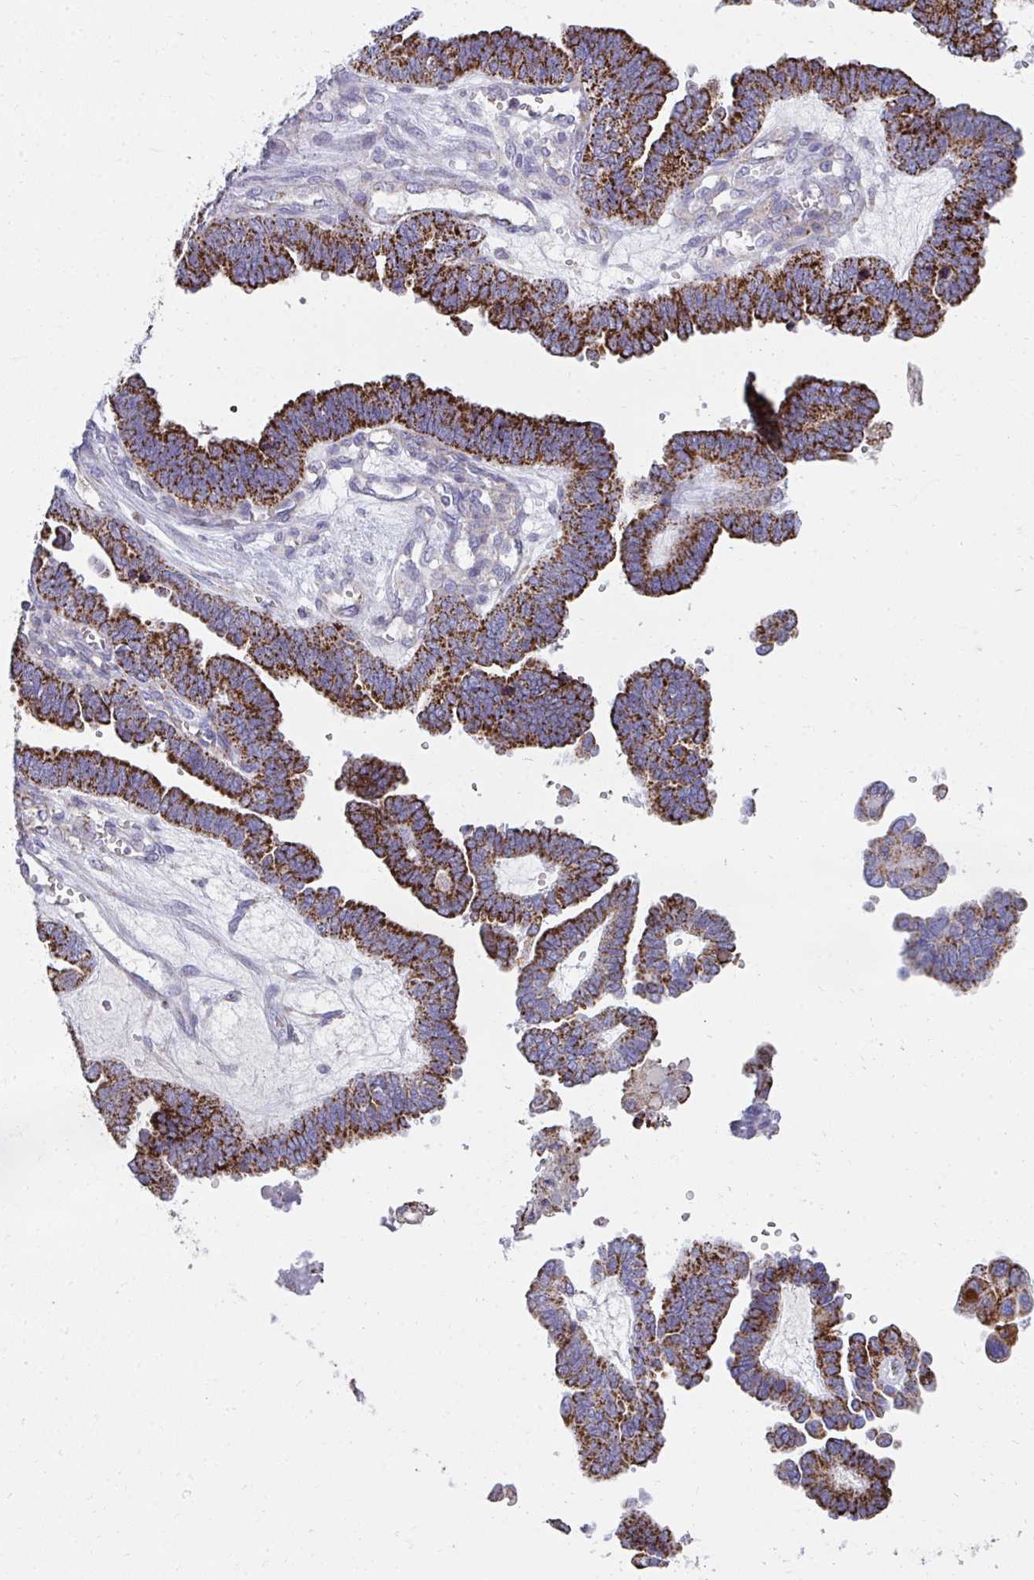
{"staining": {"intensity": "strong", "quantity": ">75%", "location": "cytoplasmic/membranous"}, "tissue": "ovarian cancer", "cell_type": "Tumor cells", "image_type": "cancer", "snomed": [{"axis": "morphology", "description": "Cystadenocarcinoma, serous, NOS"}, {"axis": "topography", "description": "Ovary"}], "caption": "Immunohistochemistry histopathology image of ovarian serous cystadenocarcinoma stained for a protein (brown), which shows high levels of strong cytoplasmic/membranous staining in approximately >75% of tumor cells.", "gene": "PRRG3", "patient": {"sex": "female", "age": 51}}